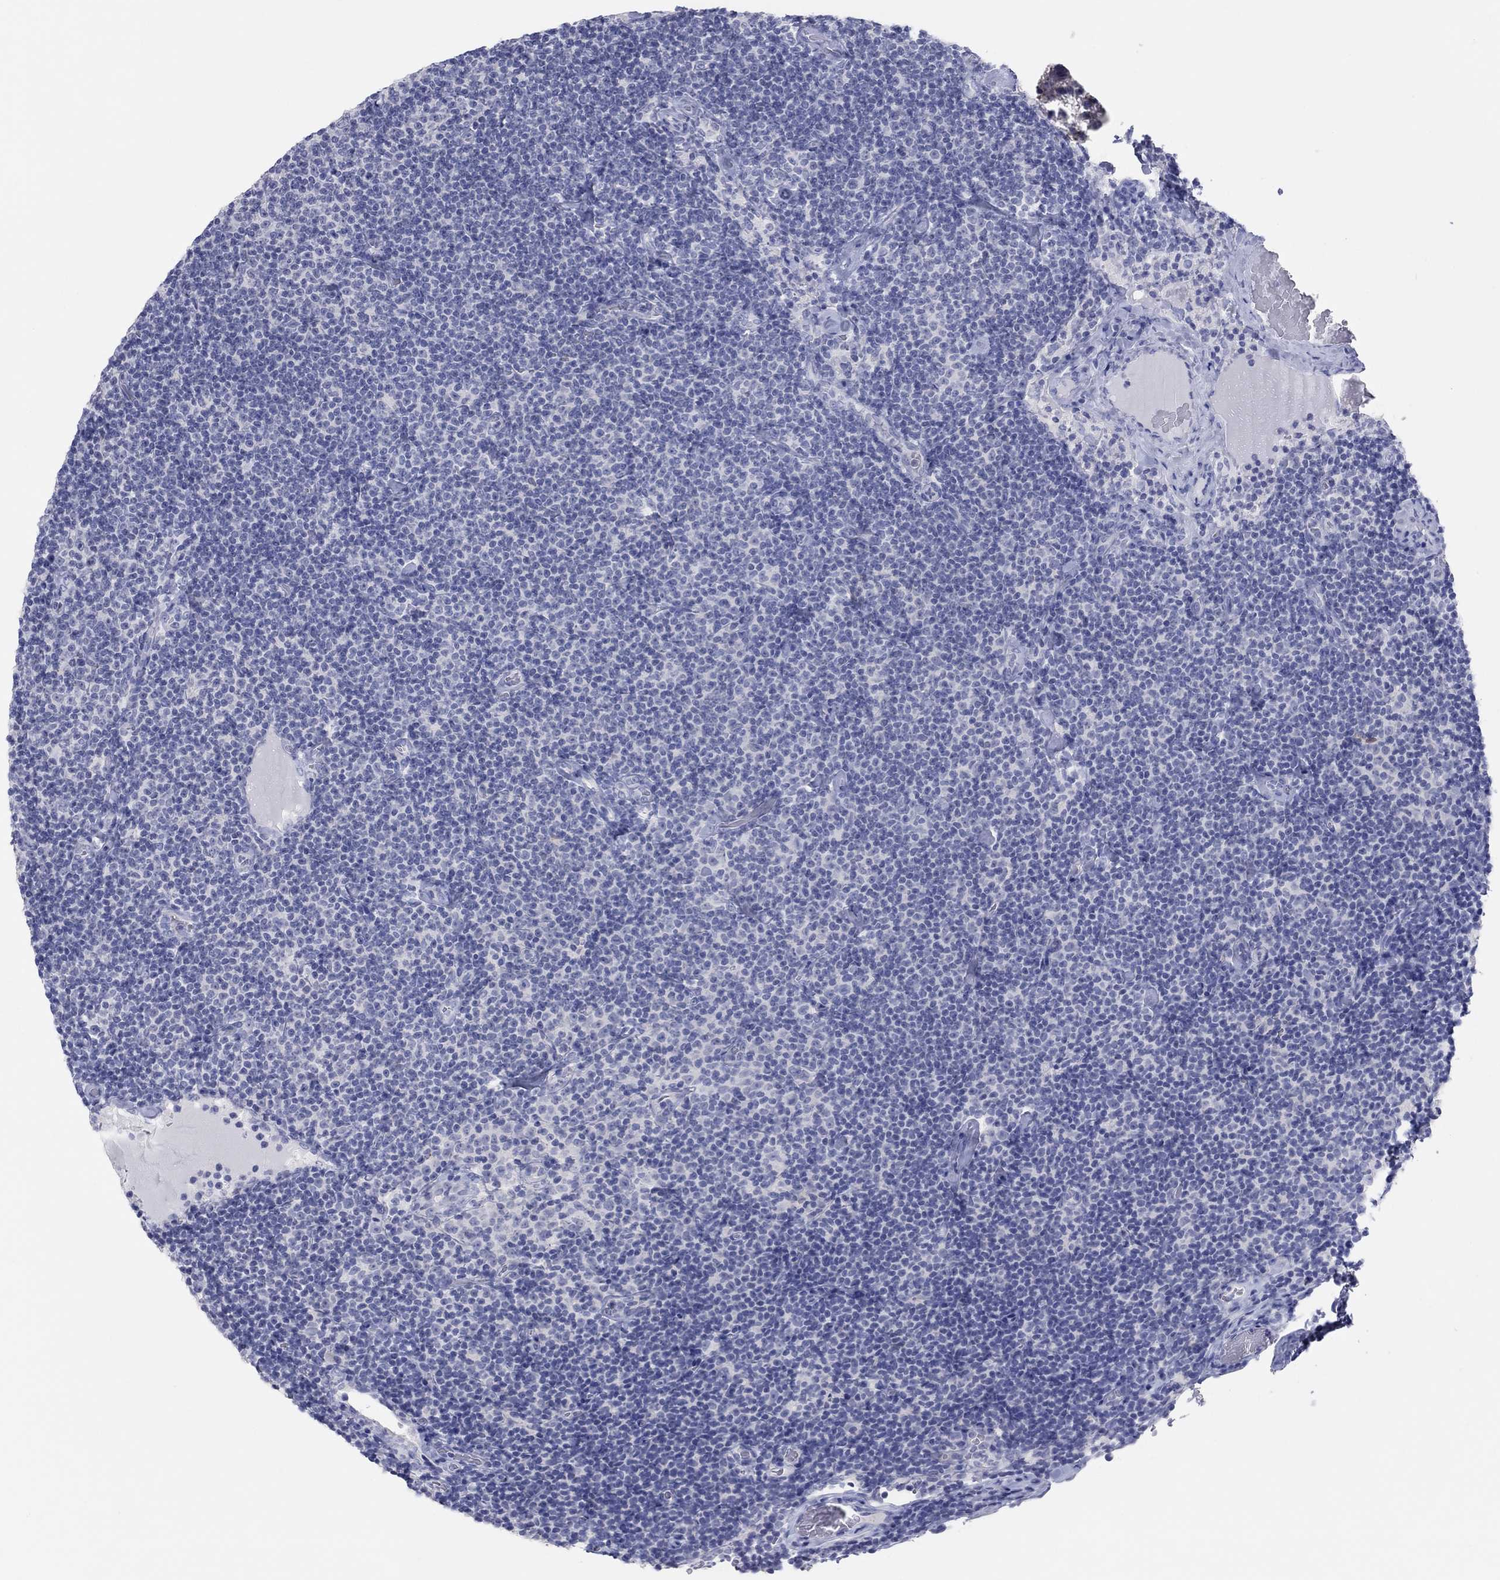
{"staining": {"intensity": "negative", "quantity": "none", "location": "none"}, "tissue": "lymphoma", "cell_type": "Tumor cells", "image_type": "cancer", "snomed": [{"axis": "morphology", "description": "Malignant lymphoma, non-Hodgkin's type, Low grade"}, {"axis": "topography", "description": "Lymph node"}], "caption": "A histopathology image of malignant lymphoma, non-Hodgkin's type (low-grade) stained for a protein shows no brown staining in tumor cells.", "gene": "CPNE6", "patient": {"sex": "male", "age": 81}}